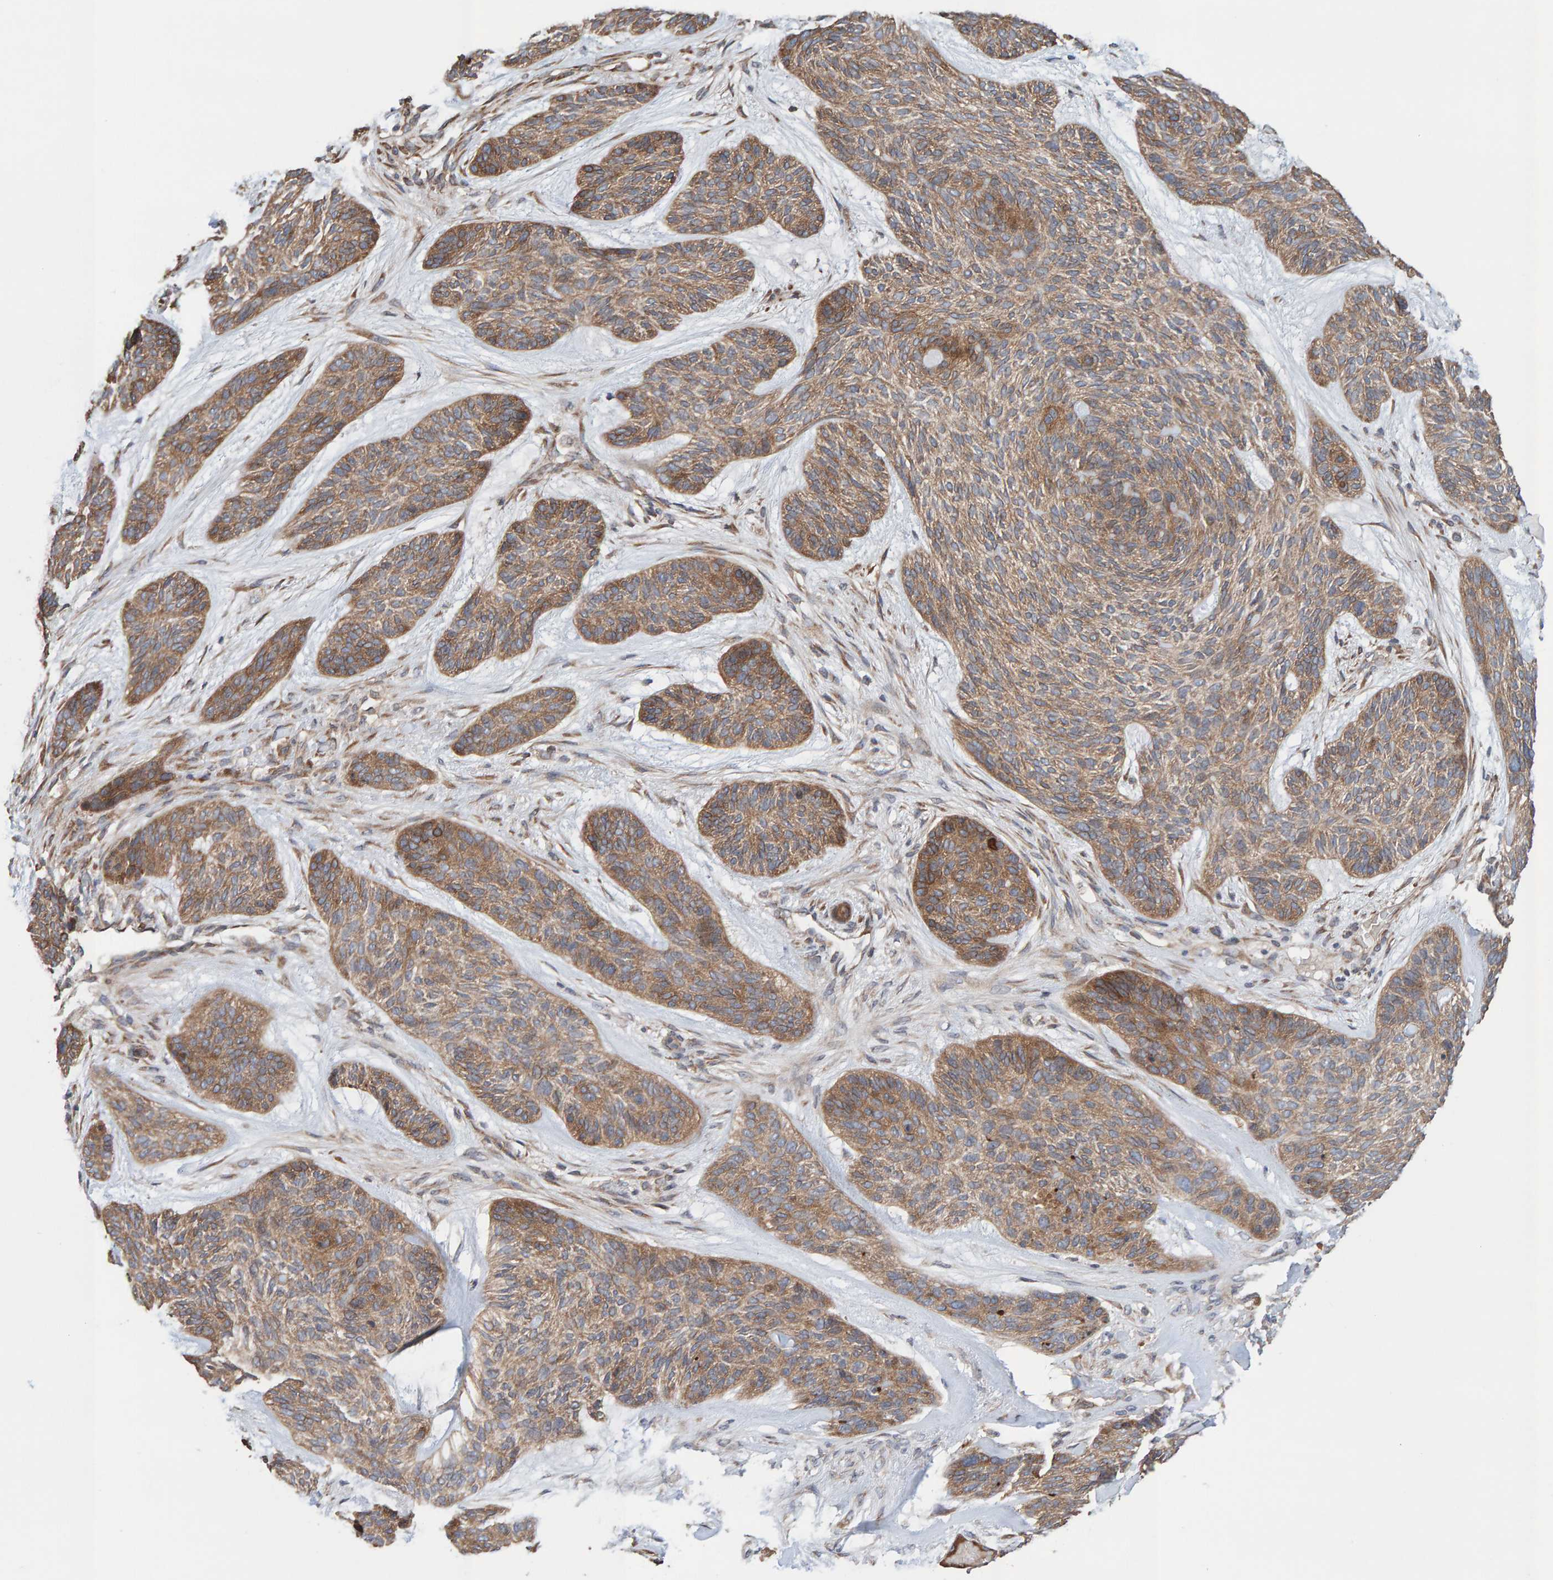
{"staining": {"intensity": "moderate", "quantity": ">75%", "location": "cytoplasmic/membranous"}, "tissue": "skin cancer", "cell_type": "Tumor cells", "image_type": "cancer", "snomed": [{"axis": "morphology", "description": "Basal cell carcinoma"}, {"axis": "topography", "description": "Skin"}], "caption": "Skin cancer (basal cell carcinoma) stained with DAB immunohistochemistry displays medium levels of moderate cytoplasmic/membranous positivity in about >75% of tumor cells. The staining was performed using DAB (3,3'-diaminobenzidine) to visualize the protein expression in brown, while the nuclei were stained in blue with hematoxylin (Magnification: 20x).", "gene": "LRSAM1", "patient": {"sex": "male", "age": 55}}